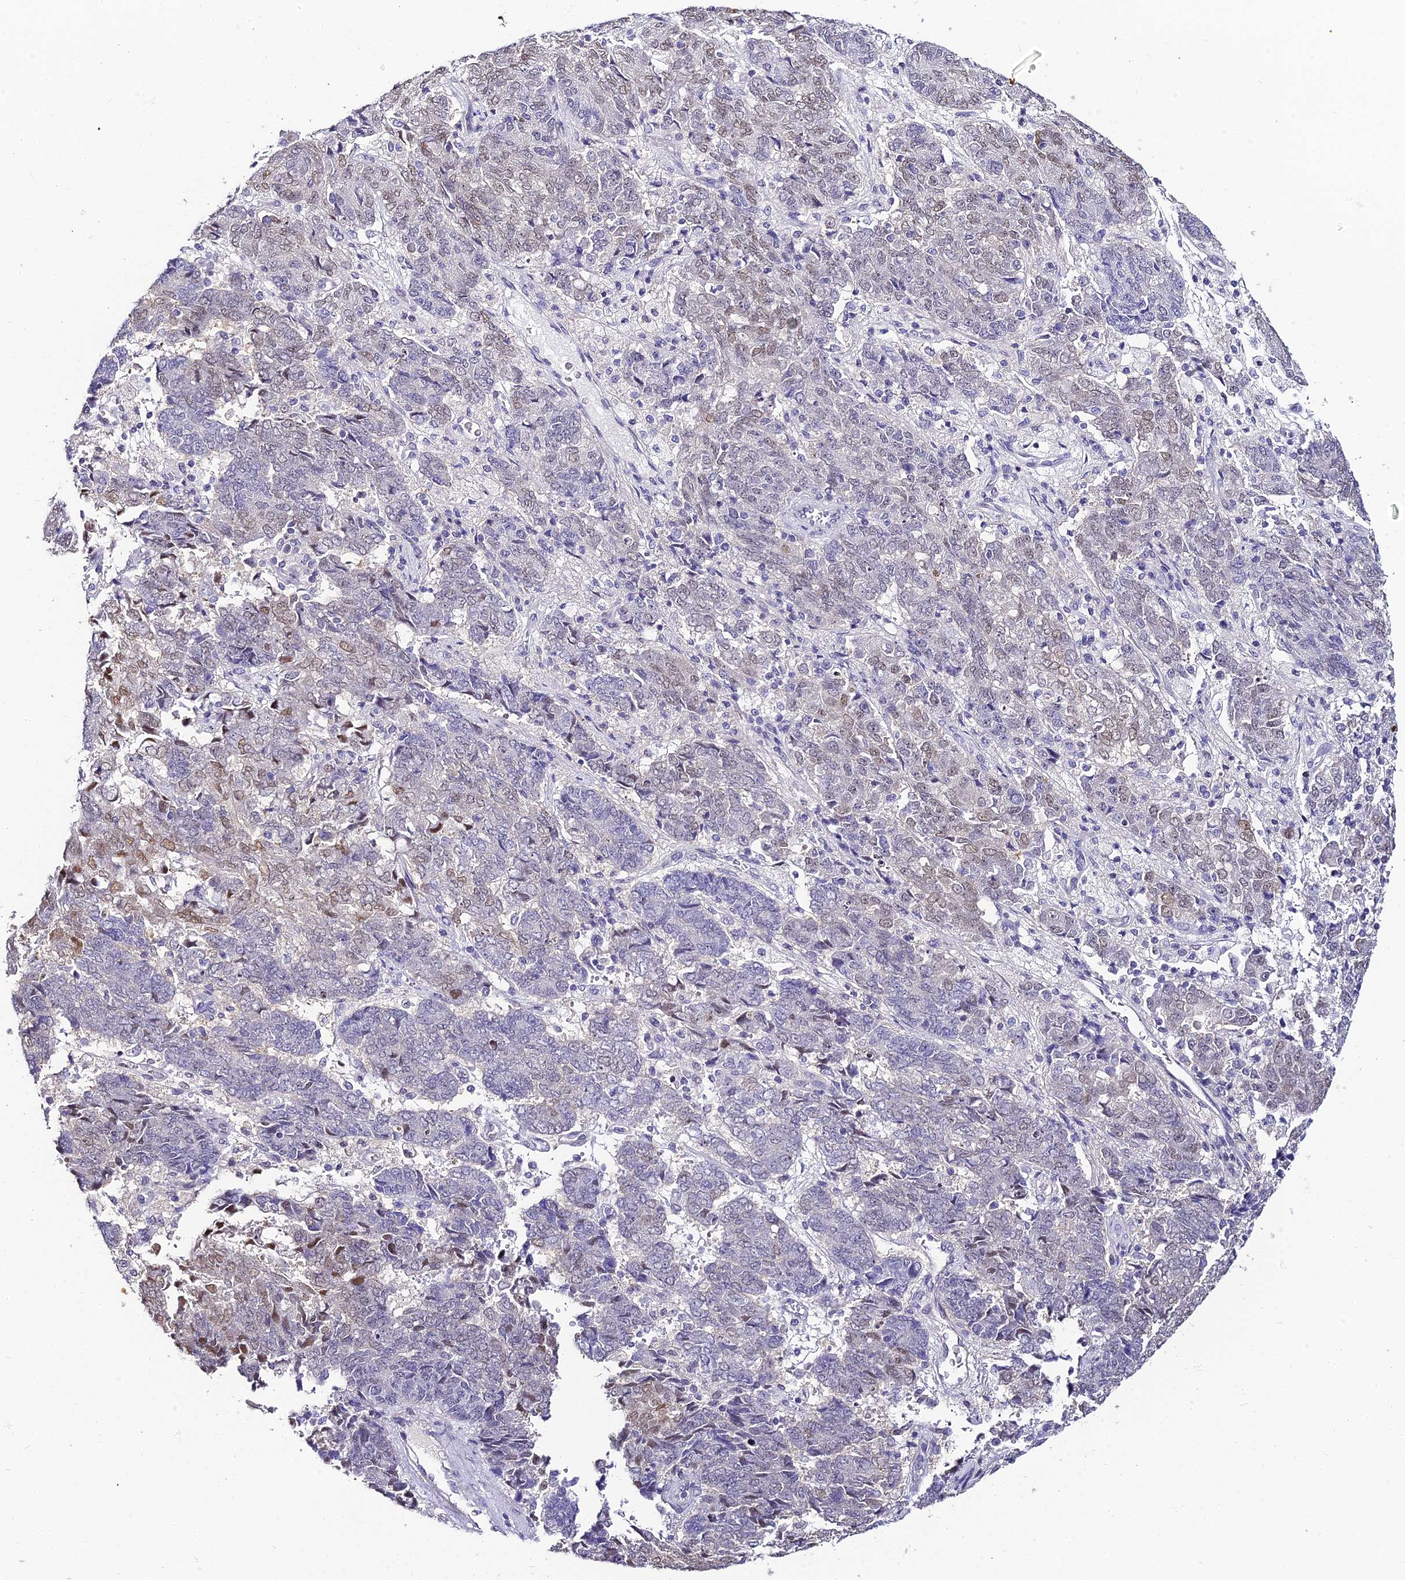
{"staining": {"intensity": "weak", "quantity": "<25%", "location": "nuclear"}, "tissue": "endometrial cancer", "cell_type": "Tumor cells", "image_type": "cancer", "snomed": [{"axis": "morphology", "description": "Adenocarcinoma, NOS"}, {"axis": "topography", "description": "Endometrium"}], "caption": "IHC micrograph of human endometrial cancer stained for a protein (brown), which shows no expression in tumor cells. (Brightfield microscopy of DAB (3,3'-diaminobenzidine) IHC at high magnification).", "gene": "ABHD14A-ACY1", "patient": {"sex": "female", "age": 80}}